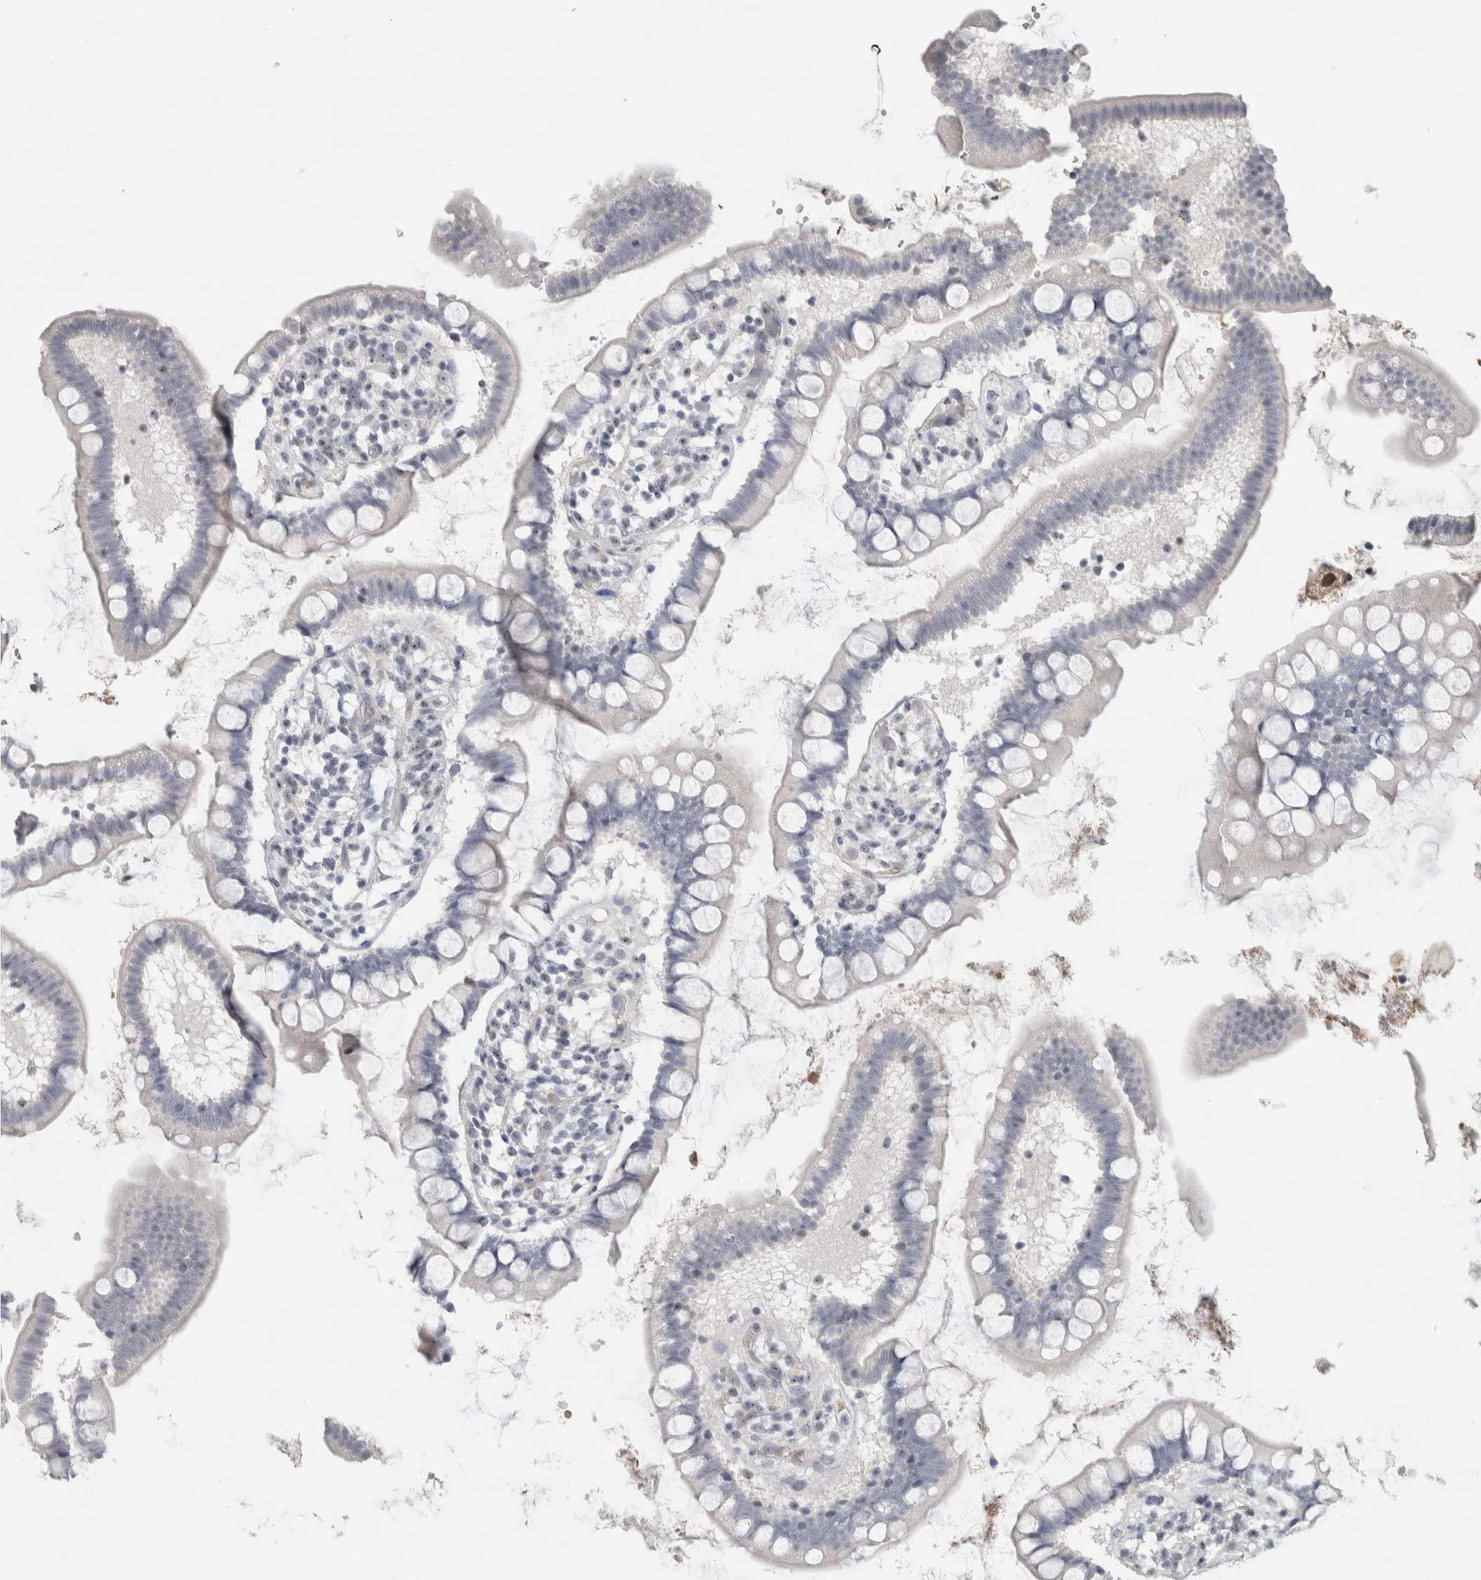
{"staining": {"intensity": "negative", "quantity": "none", "location": "none"}, "tissue": "small intestine", "cell_type": "Glandular cells", "image_type": "normal", "snomed": [{"axis": "morphology", "description": "Normal tissue, NOS"}, {"axis": "topography", "description": "Small intestine"}], "caption": "Immunohistochemistry image of unremarkable small intestine: small intestine stained with DAB displays no significant protein staining in glandular cells.", "gene": "FMR1NB", "patient": {"sex": "female", "age": 84}}